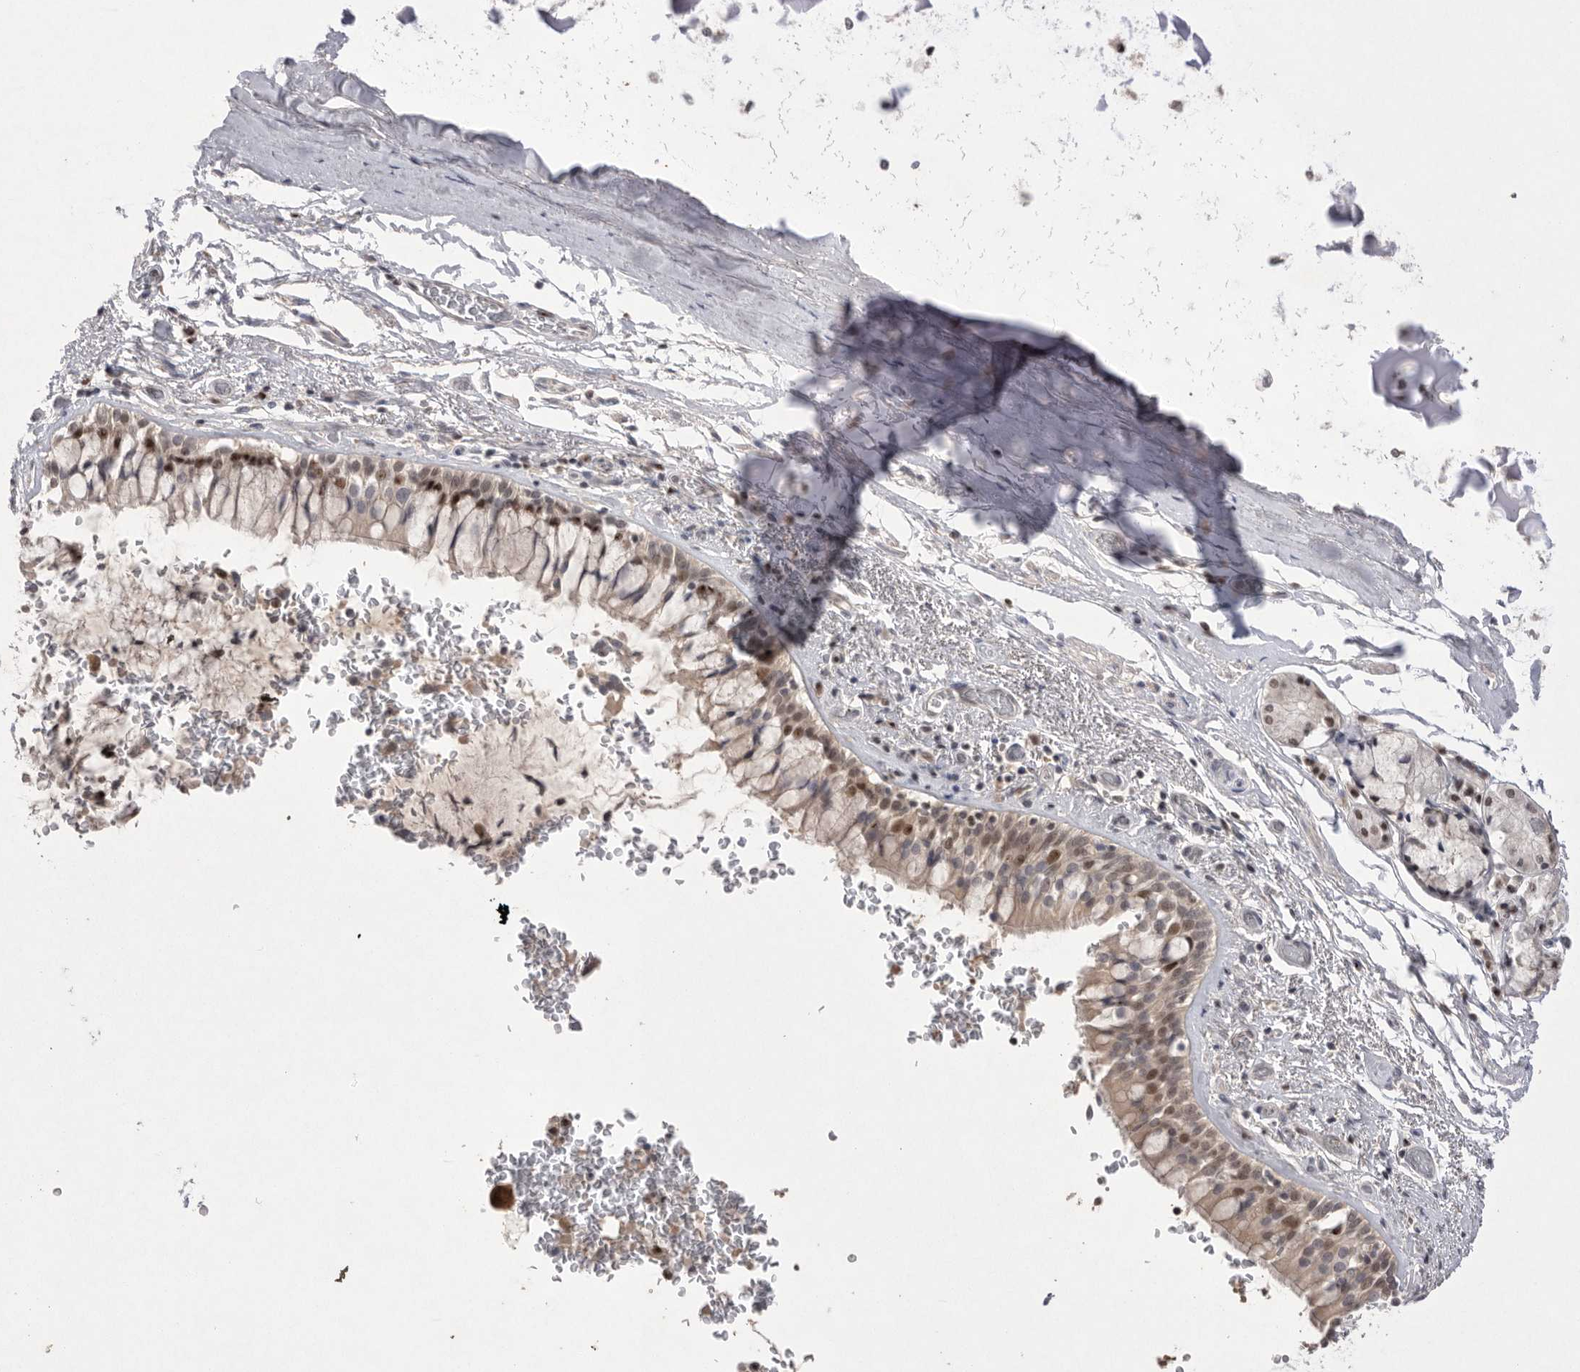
{"staining": {"intensity": "weak", "quantity": "25%-75%", "location": "cytoplasmic/membranous,nuclear"}, "tissue": "bronchus", "cell_type": "Respiratory epithelial cells", "image_type": "normal", "snomed": [{"axis": "morphology", "description": "Normal tissue, NOS"}, {"axis": "morphology", "description": "Inflammation, NOS"}, {"axis": "topography", "description": "Cartilage tissue"}, {"axis": "topography", "description": "Bronchus"}, {"axis": "topography", "description": "Lung"}], "caption": "Immunohistochemical staining of benign human bronchus demonstrates low levels of weak cytoplasmic/membranous,nuclear staining in approximately 25%-75% of respiratory epithelial cells. (IHC, brightfield microscopy, high magnification).", "gene": "HUS1", "patient": {"sex": "female", "age": 64}}